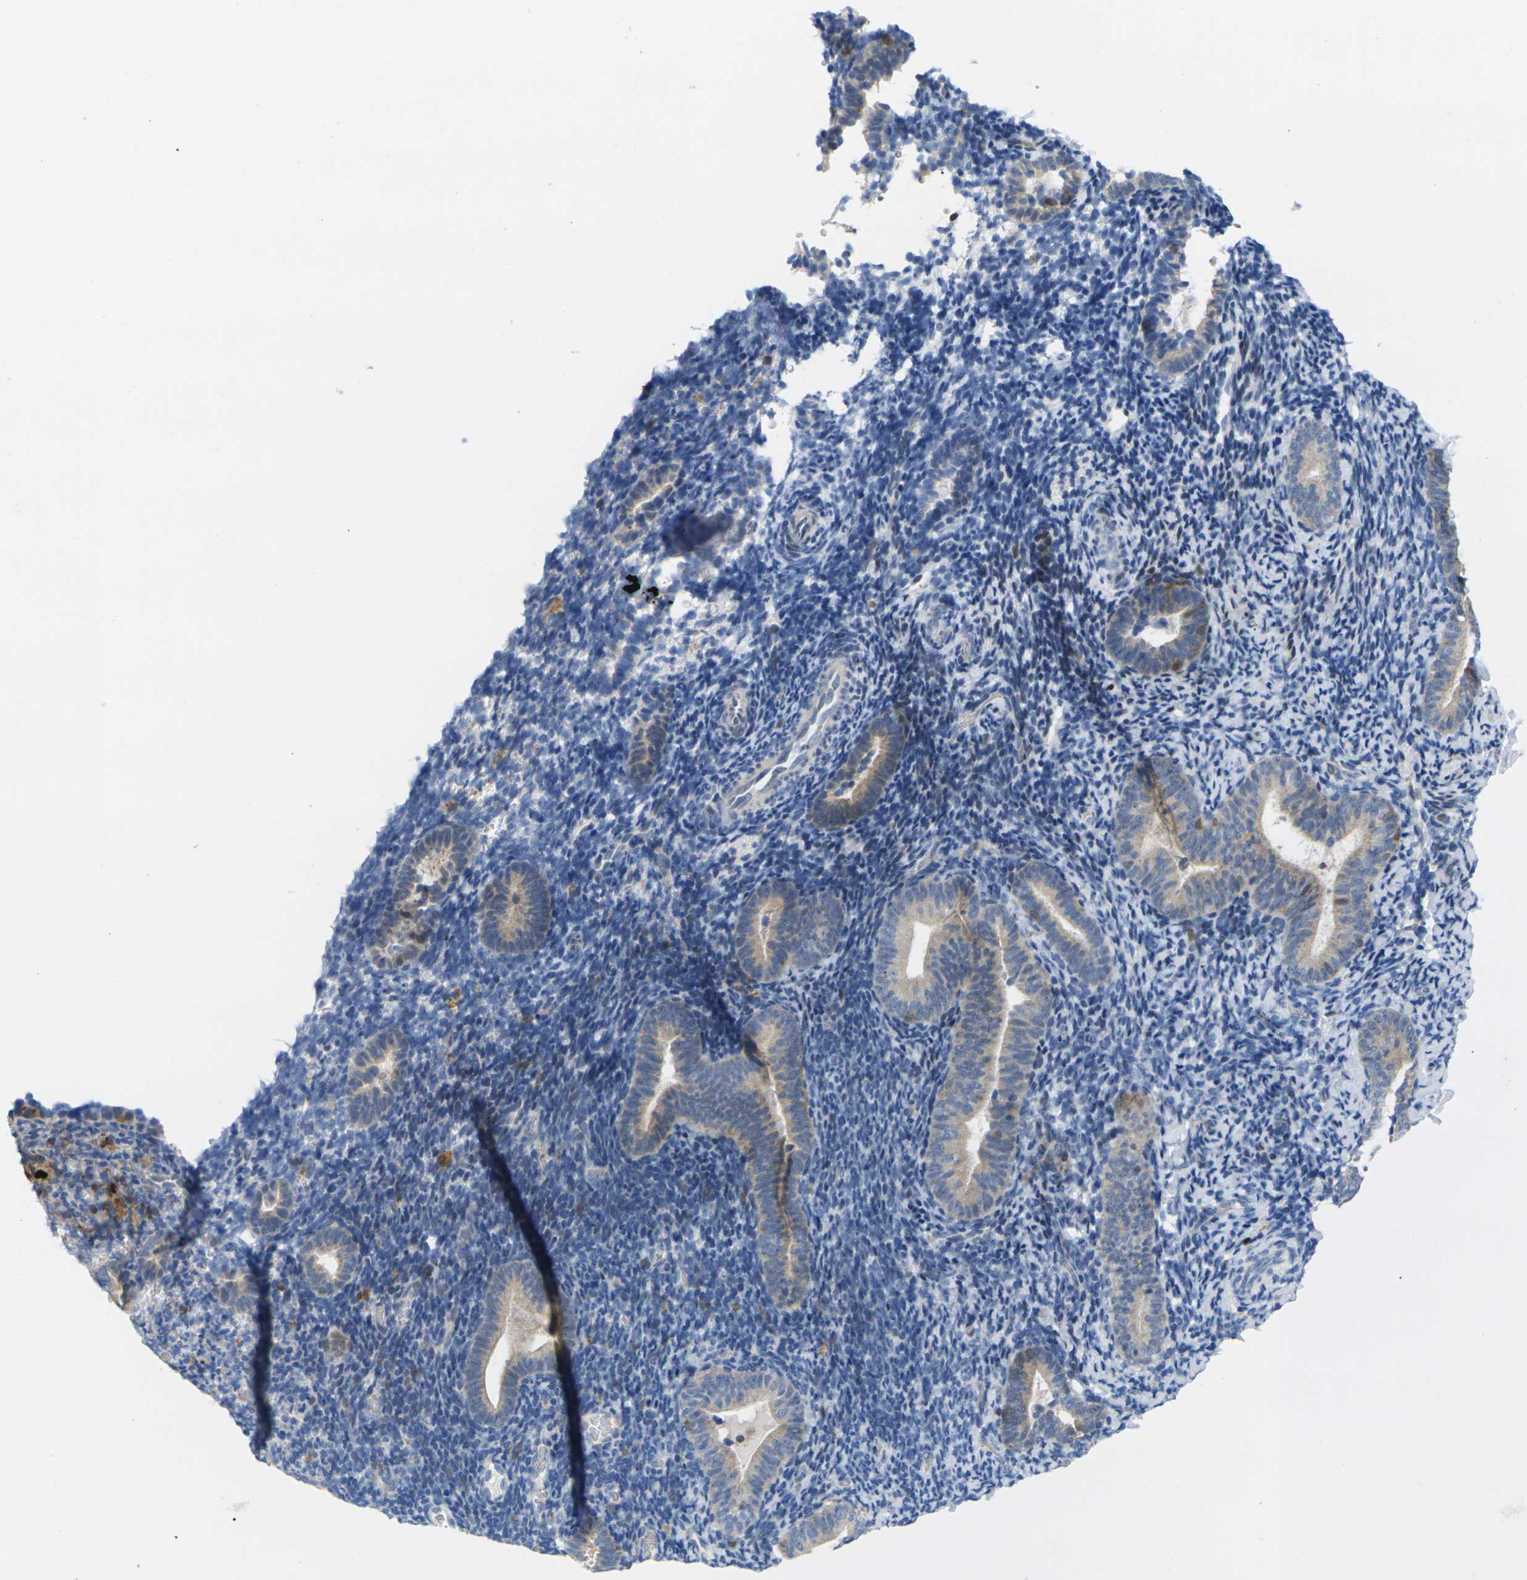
{"staining": {"intensity": "moderate", "quantity": "<25%", "location": "cytoplasmic/membranous,nuclear"}, "tissue": "endometrium", "cell_type": "Cells in endometrial stroma", "image_type": "normal", "snomed": [{"axis": "morphology", "description": "Normal tissue, NOS"}, {"axis": "topography", "description": "Endometrium"}], "caption": "Normal endometrium displays moderate cytoplasmic/membranous,nuclear expression in approximately <25% of cells in endometrial stroma.", "gene": "RPS6KA3", "patient": {"sex": "female", "age": 51}}